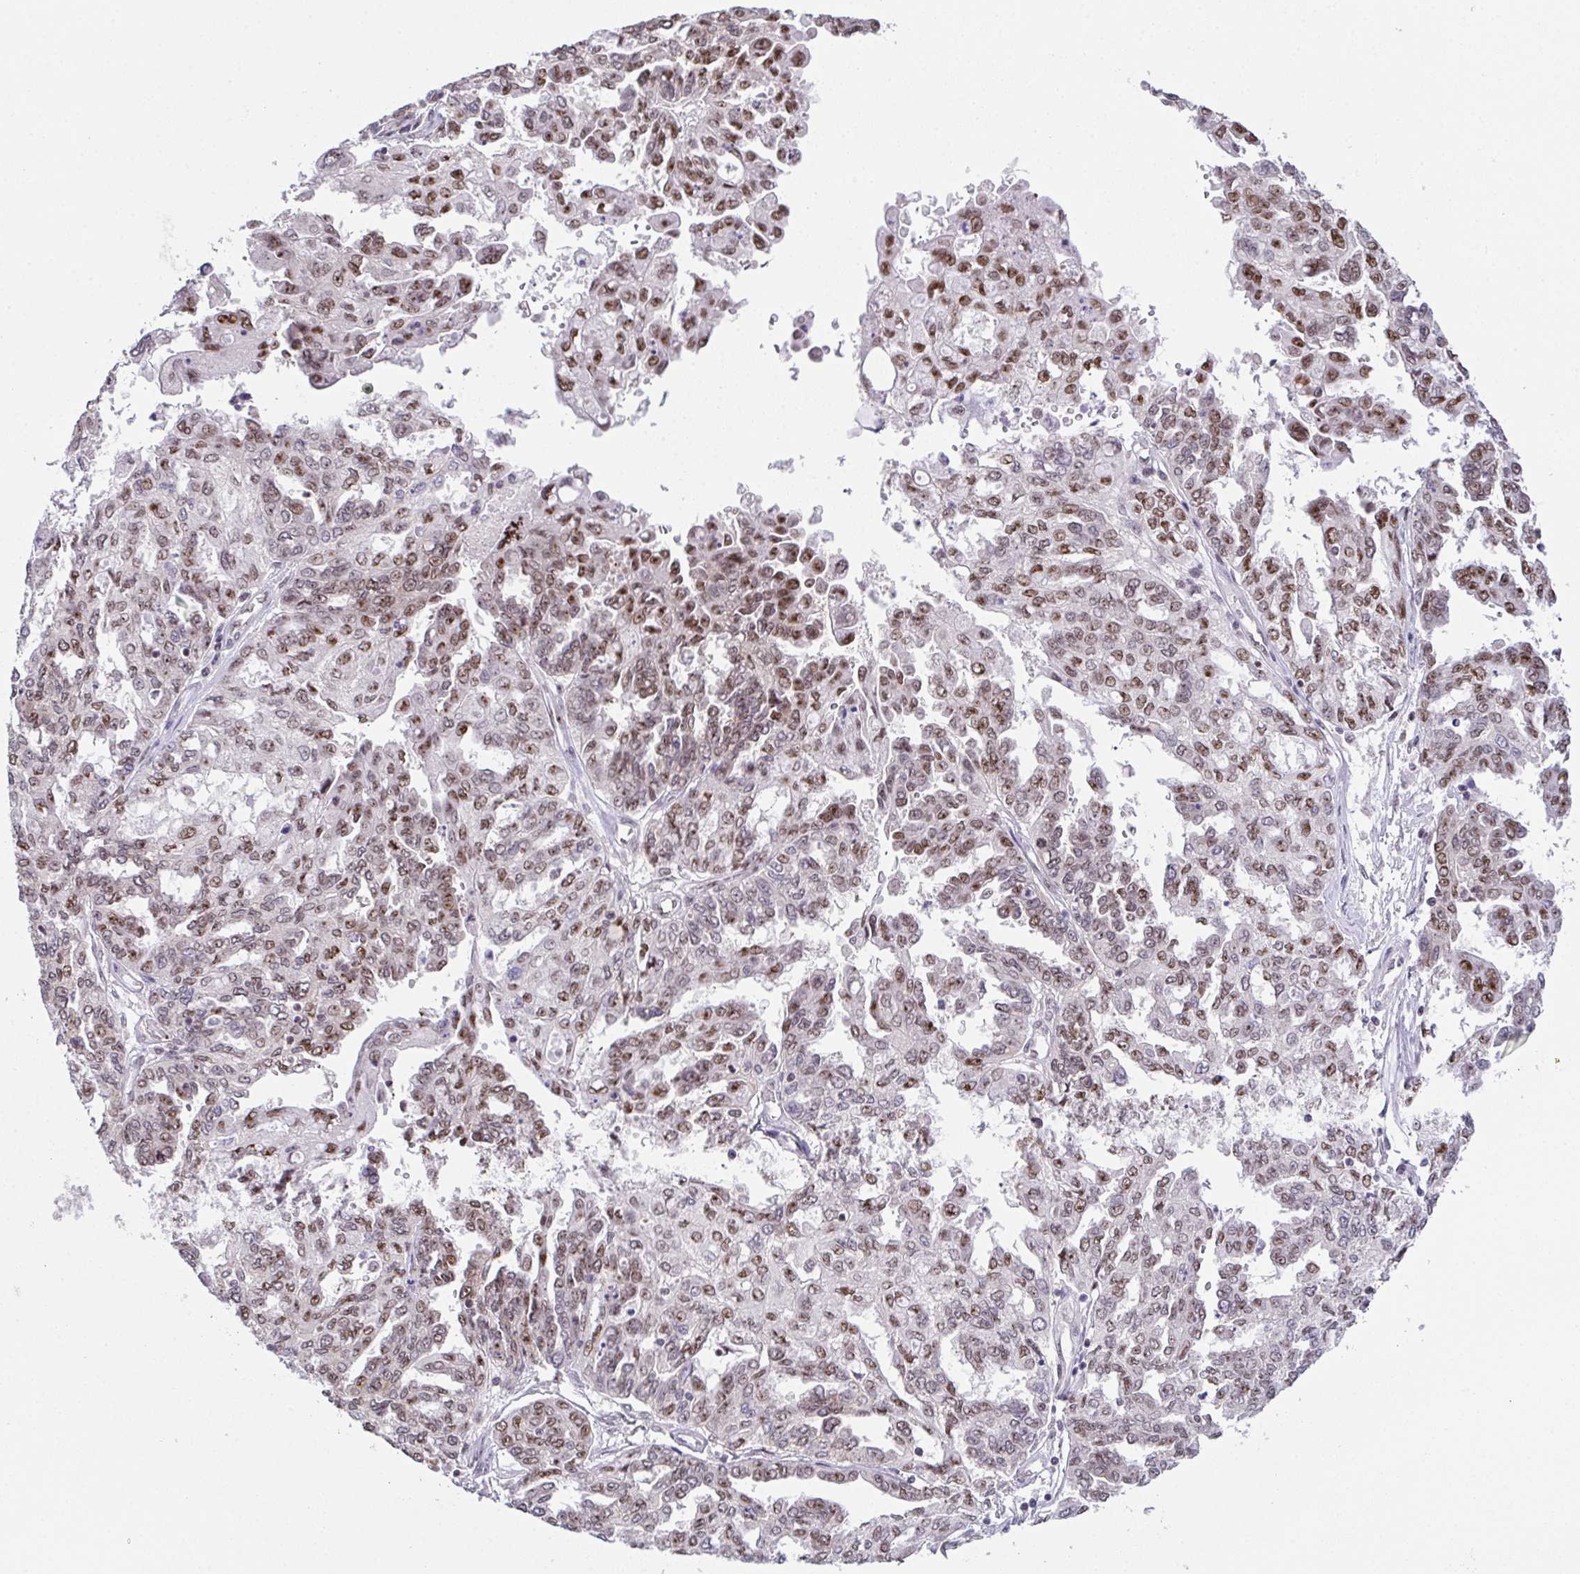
{"staining": {"intensity": "moderate", "quantity": ">75%", "location": "nuclear"}, "tissue": "ovarian cancer", "cell_type": "Tumor cells", "image_type": "cancer", "snomed": [{"axis": "morphology", "description": "Cystadenocarcinoma, serous, NOS"}, {"axis": "topography", "description": "Ovary"}], "caption": "The micrograph reveals a brown stain indicating the presence of a protein in the nuclear of tumor cells in ovarian serous cystadenocarcinoma.", "gene": "ZNF800", "patient": {"sex": "female", "age": 53}}